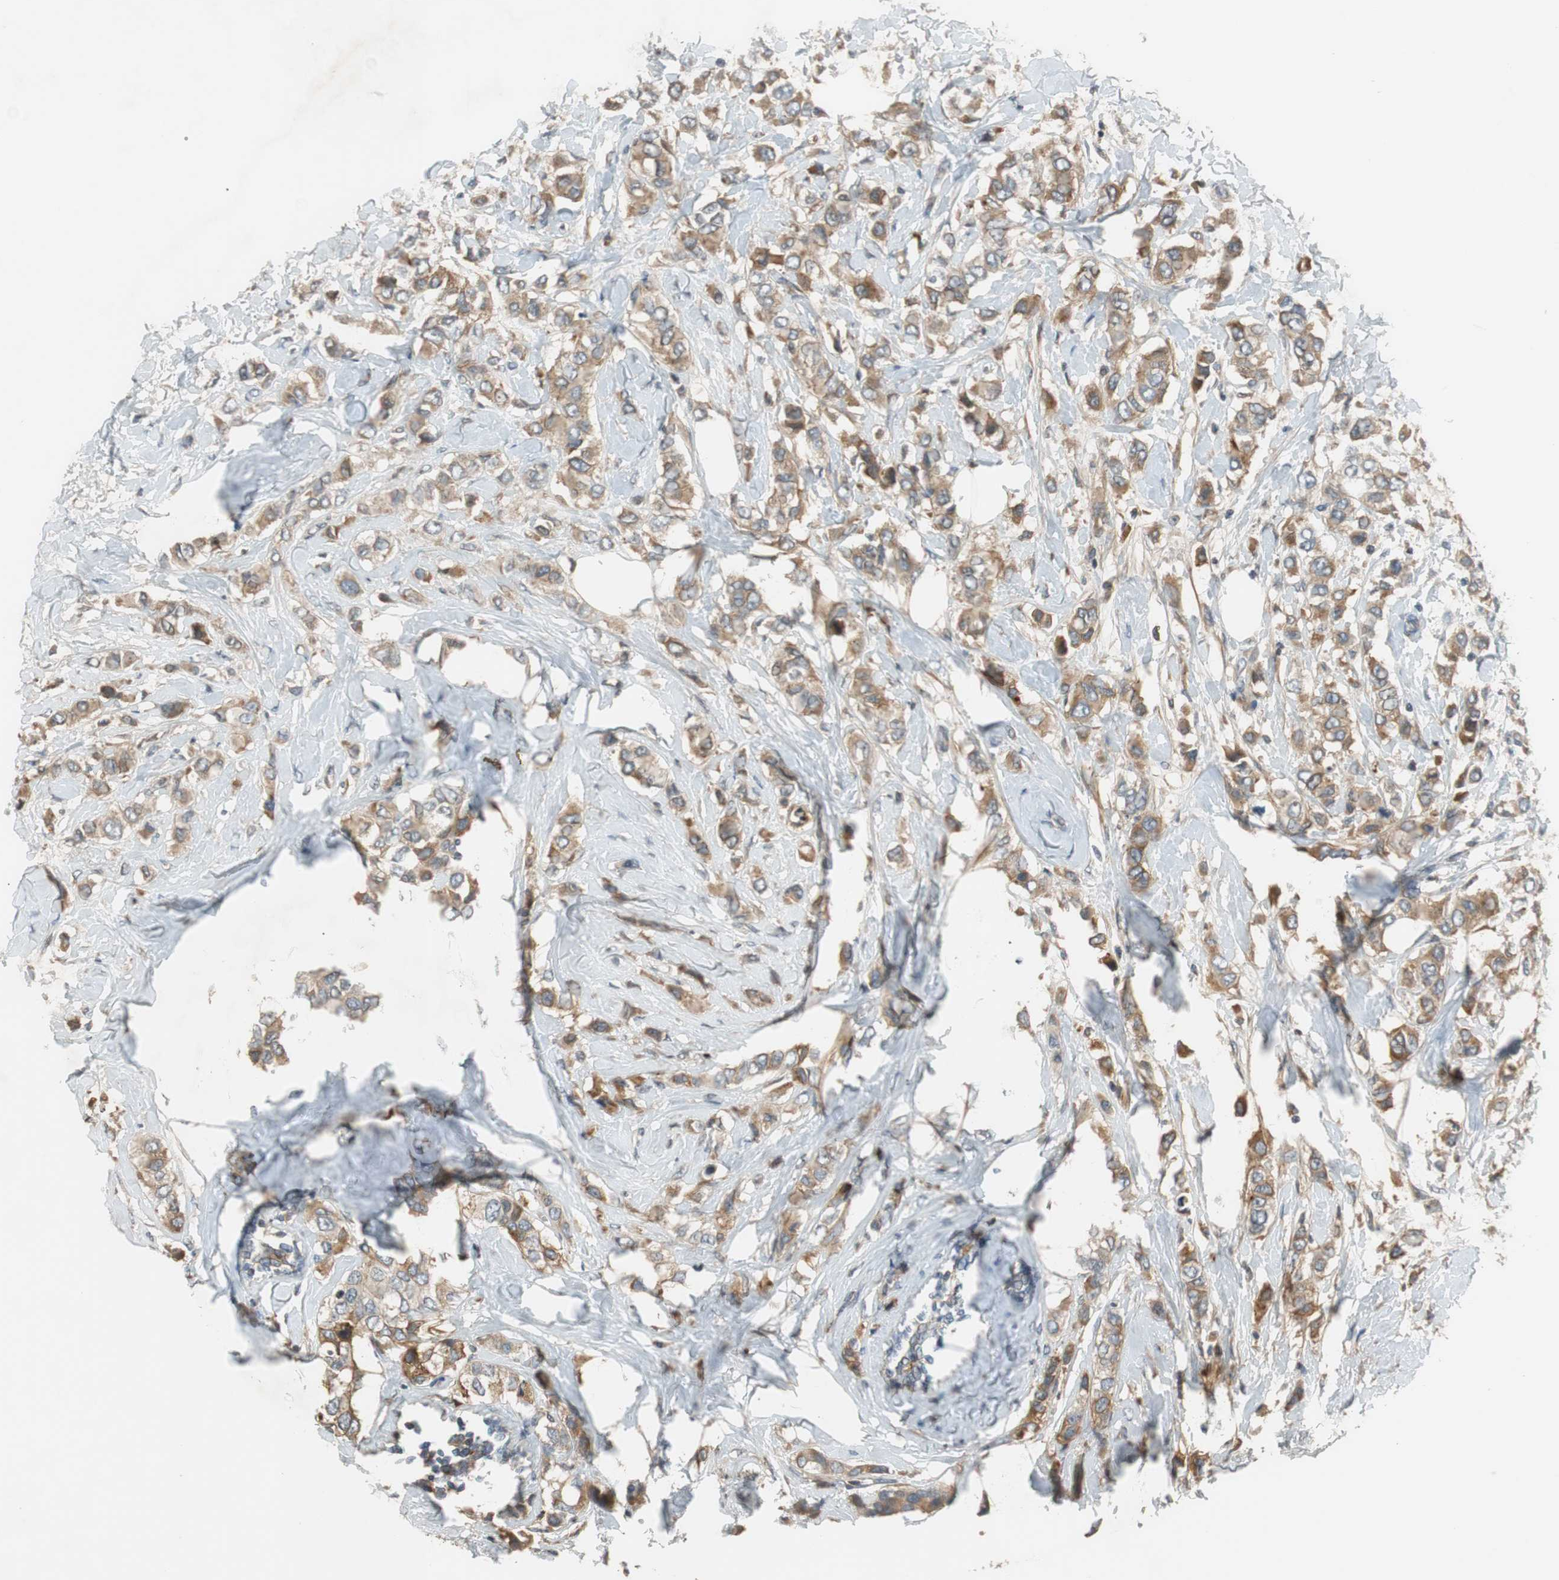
{"staining": {"intensity": "moderate", "quantity": ">75%", "location": "cytoplasmic/membranous"}, "tissue": "breast cancer", "cell_type": "Tumor cells", "image_type": "cancer", "snomed": [{"axis": "morphology", "description": "Duct carcinoma"}, {"axis": "topography", "description": "Breast"}], "caption": "An IHC histopathology image of neoplastic tissue is shown. Protein staining in brown labels moderate cytoplasmic/membranous positivity in breast cancer (infiltrating ductal carcinoma) within tumor cells. (IHC, brightfield microscopy, high magnification).", "gene": "C4A", "patient": {"sex": "female", "age": 50}}